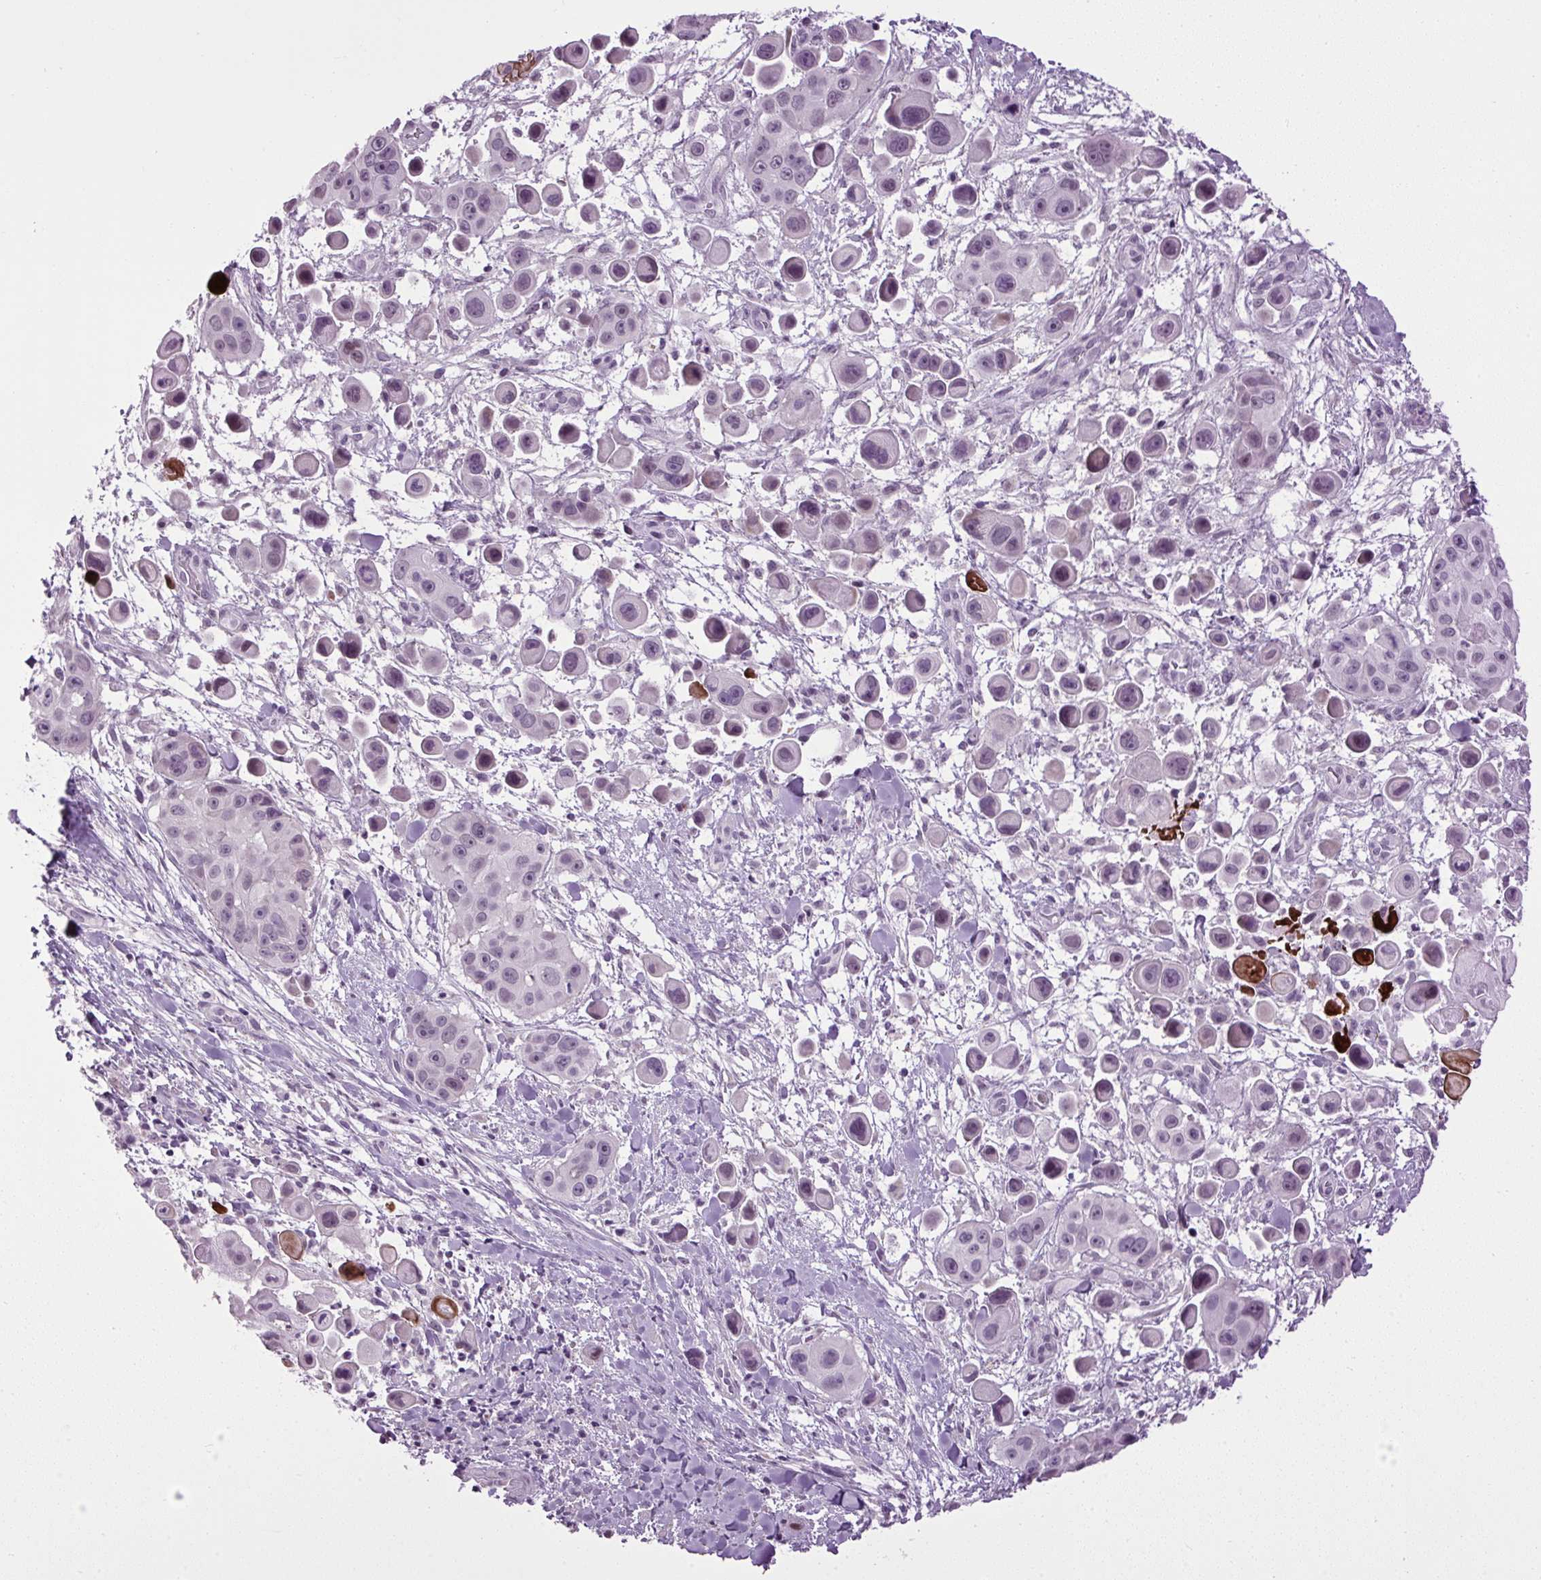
{"staining": {"intensity": "weak", "quantity": "<25%", "location": "nuclear"}, "tissue": "skin cancer", "cell_type": "Tumor cells", "image_type": "cancer", "snomed": [{"axis": "morphology", "description": "Squamous cell carcinoma, NOS"}, {"axis": "topography", "description": "Skin"}], "caption": "Photomicrograph shows no protein expression in tumor cells of skin cancer tissue.", "gene": "A1CF", "patient": {"sex": "male", "age": 67}}